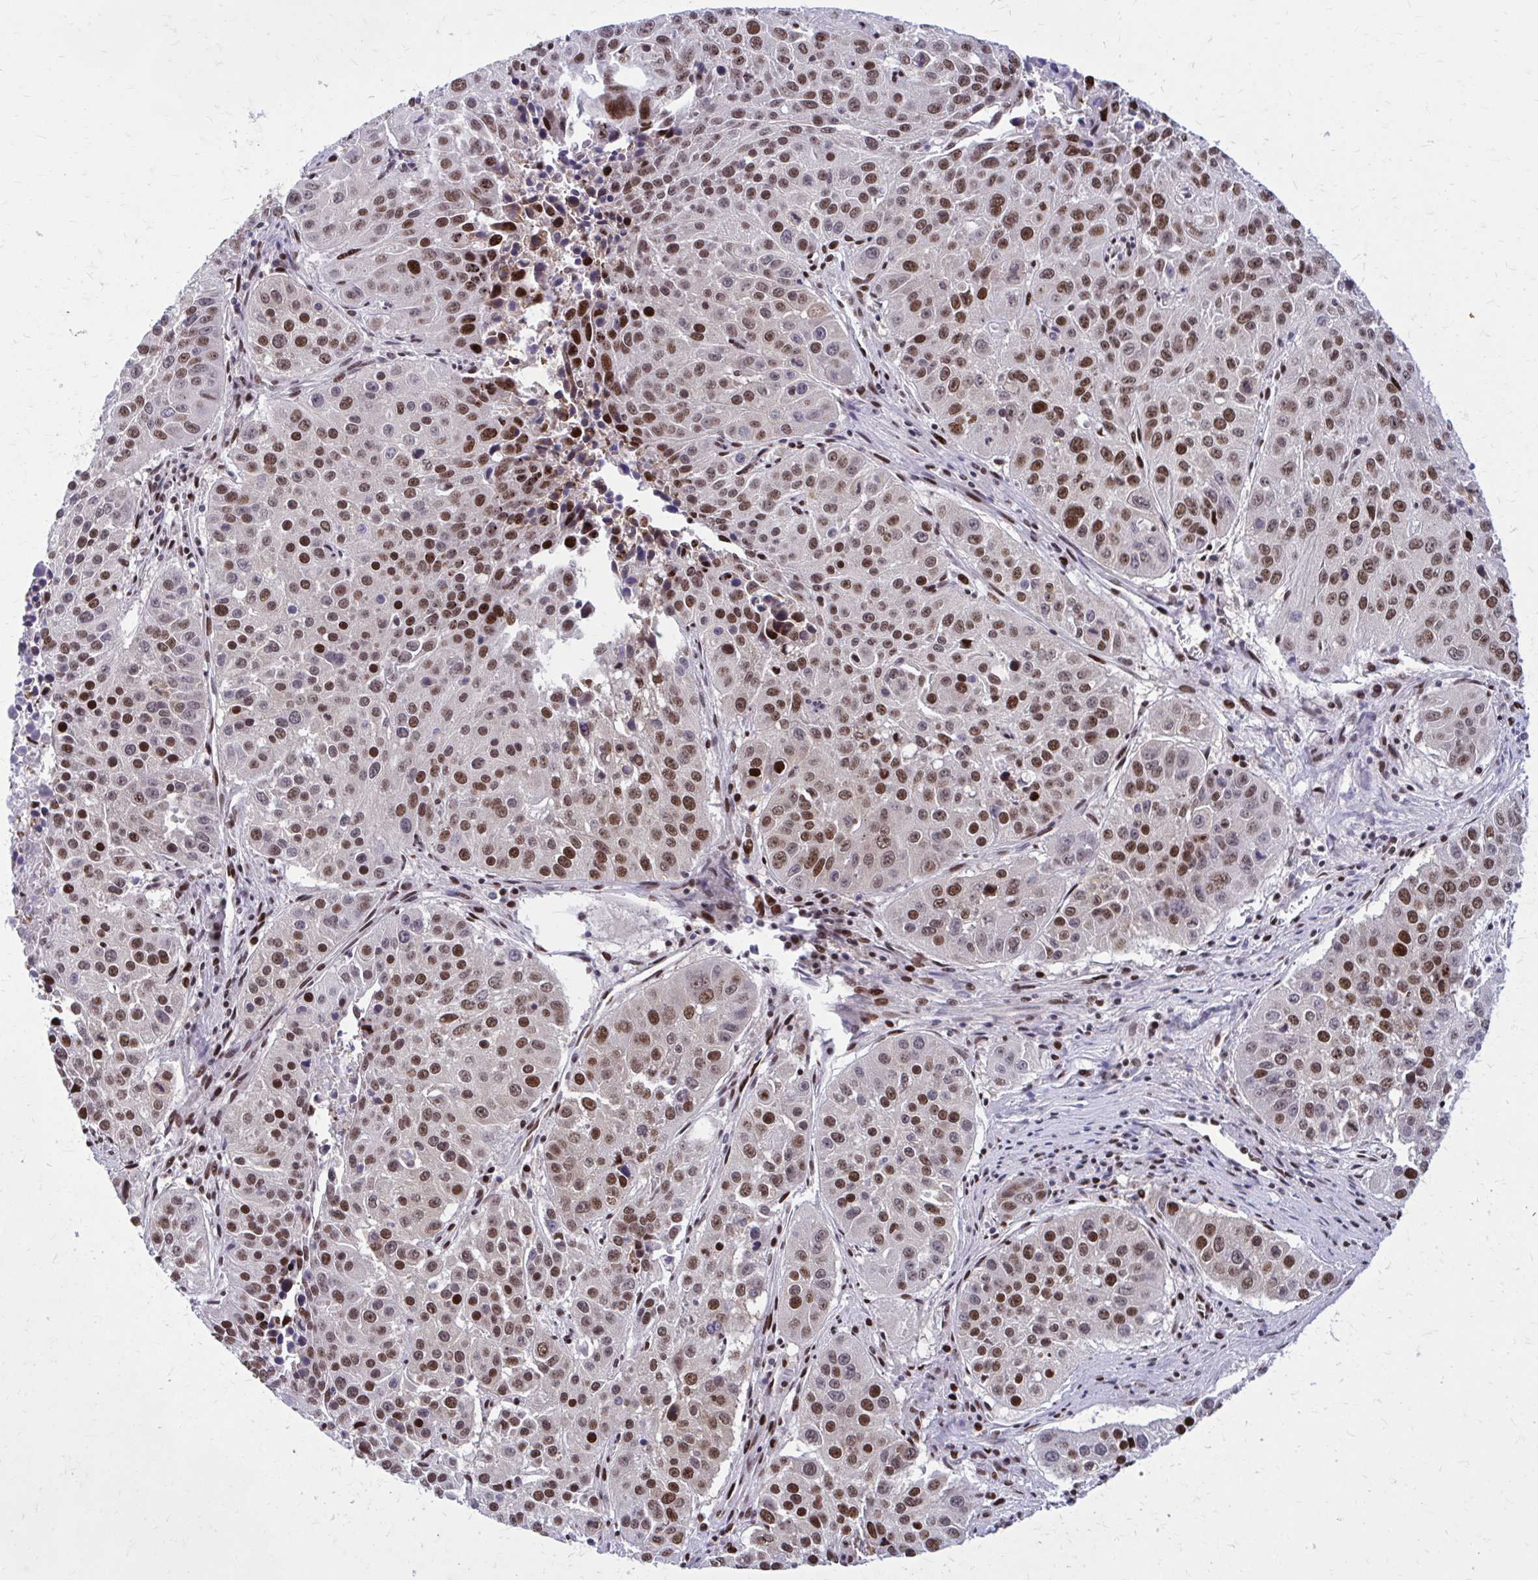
{"staining": {"intensity": "moderate", "quantity": ">75%", "location": "nuclear"}, "tissue": "lung cancer", "cell_type": "Tumor cells", "image_type": "cancer", "snomed": [{"axis": "morphology", "description": "Squamous cell carcinoma, NOS"}, {"axis": "topography", "description": "Lung"}], "caption": "Protein staining of lung cancer (squamous cell carcinoma) tissue demonstrates moderate nuclear positivity in approximately >75% of tumor cells.", "gene": "PSME4", "patient": {"sex": "female", "age": 61}}